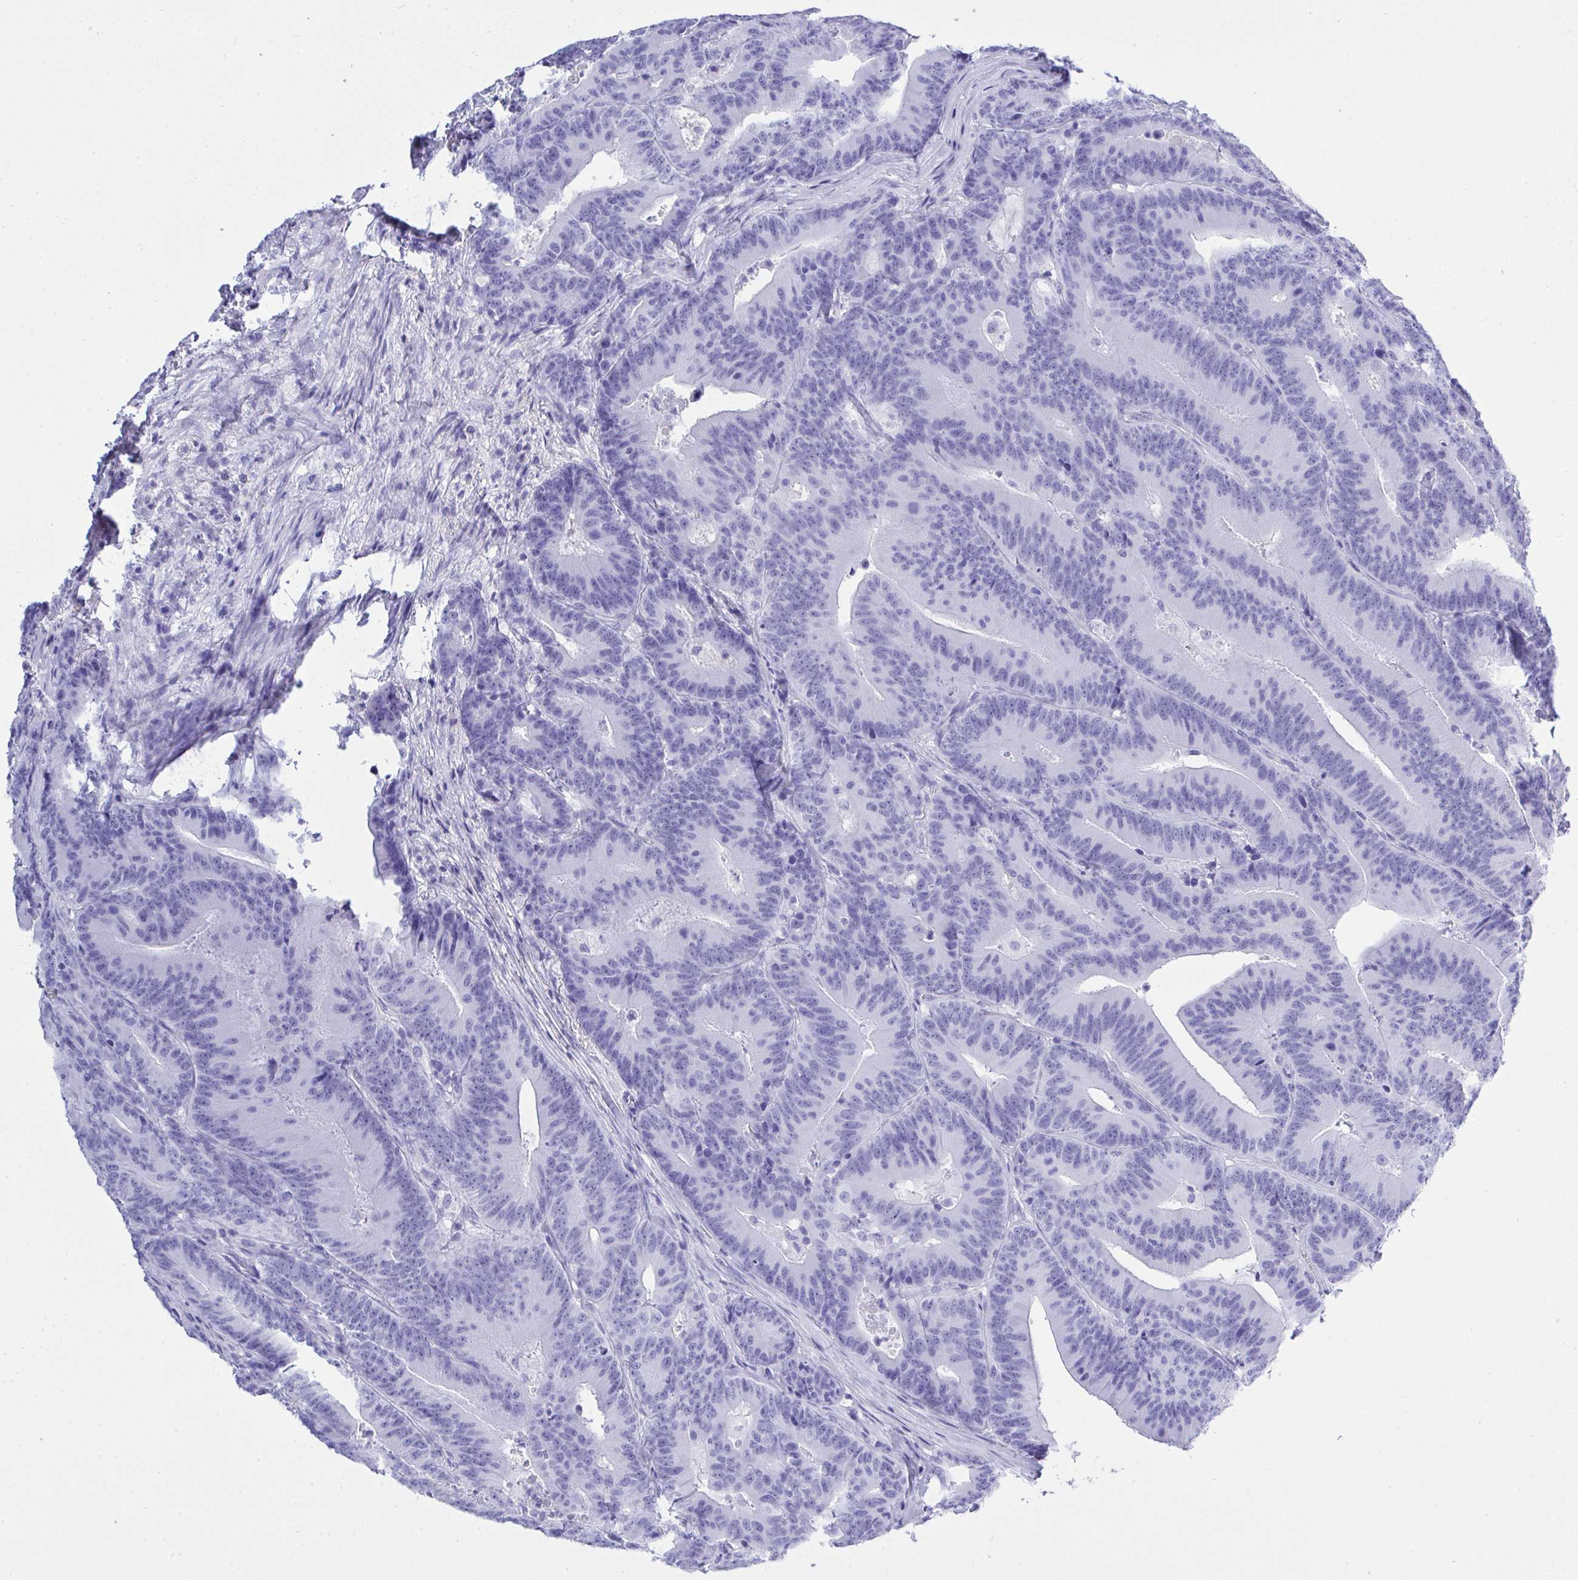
{"staining": {"intensity": "negative", "quantity": "none", "location": "none"}, "tissue": "colorectal cancer", "cell_type": "Tumor cells", "image_type": "cancer", "snomed": [{"axis": "morphology", "description": "Adenocarcinoma, NOS"}, {"axis": "topography", "description": "Colon"}], "caption": "Tumor cells show no significant protein positivity in colorectal cancer. (DAB (3,3'-diaminobenzidine) immunohistochemistry with hematoxylin counter stain).", "gene": "AKR1D1", "patient": {"sex": "female", "age": 78}}